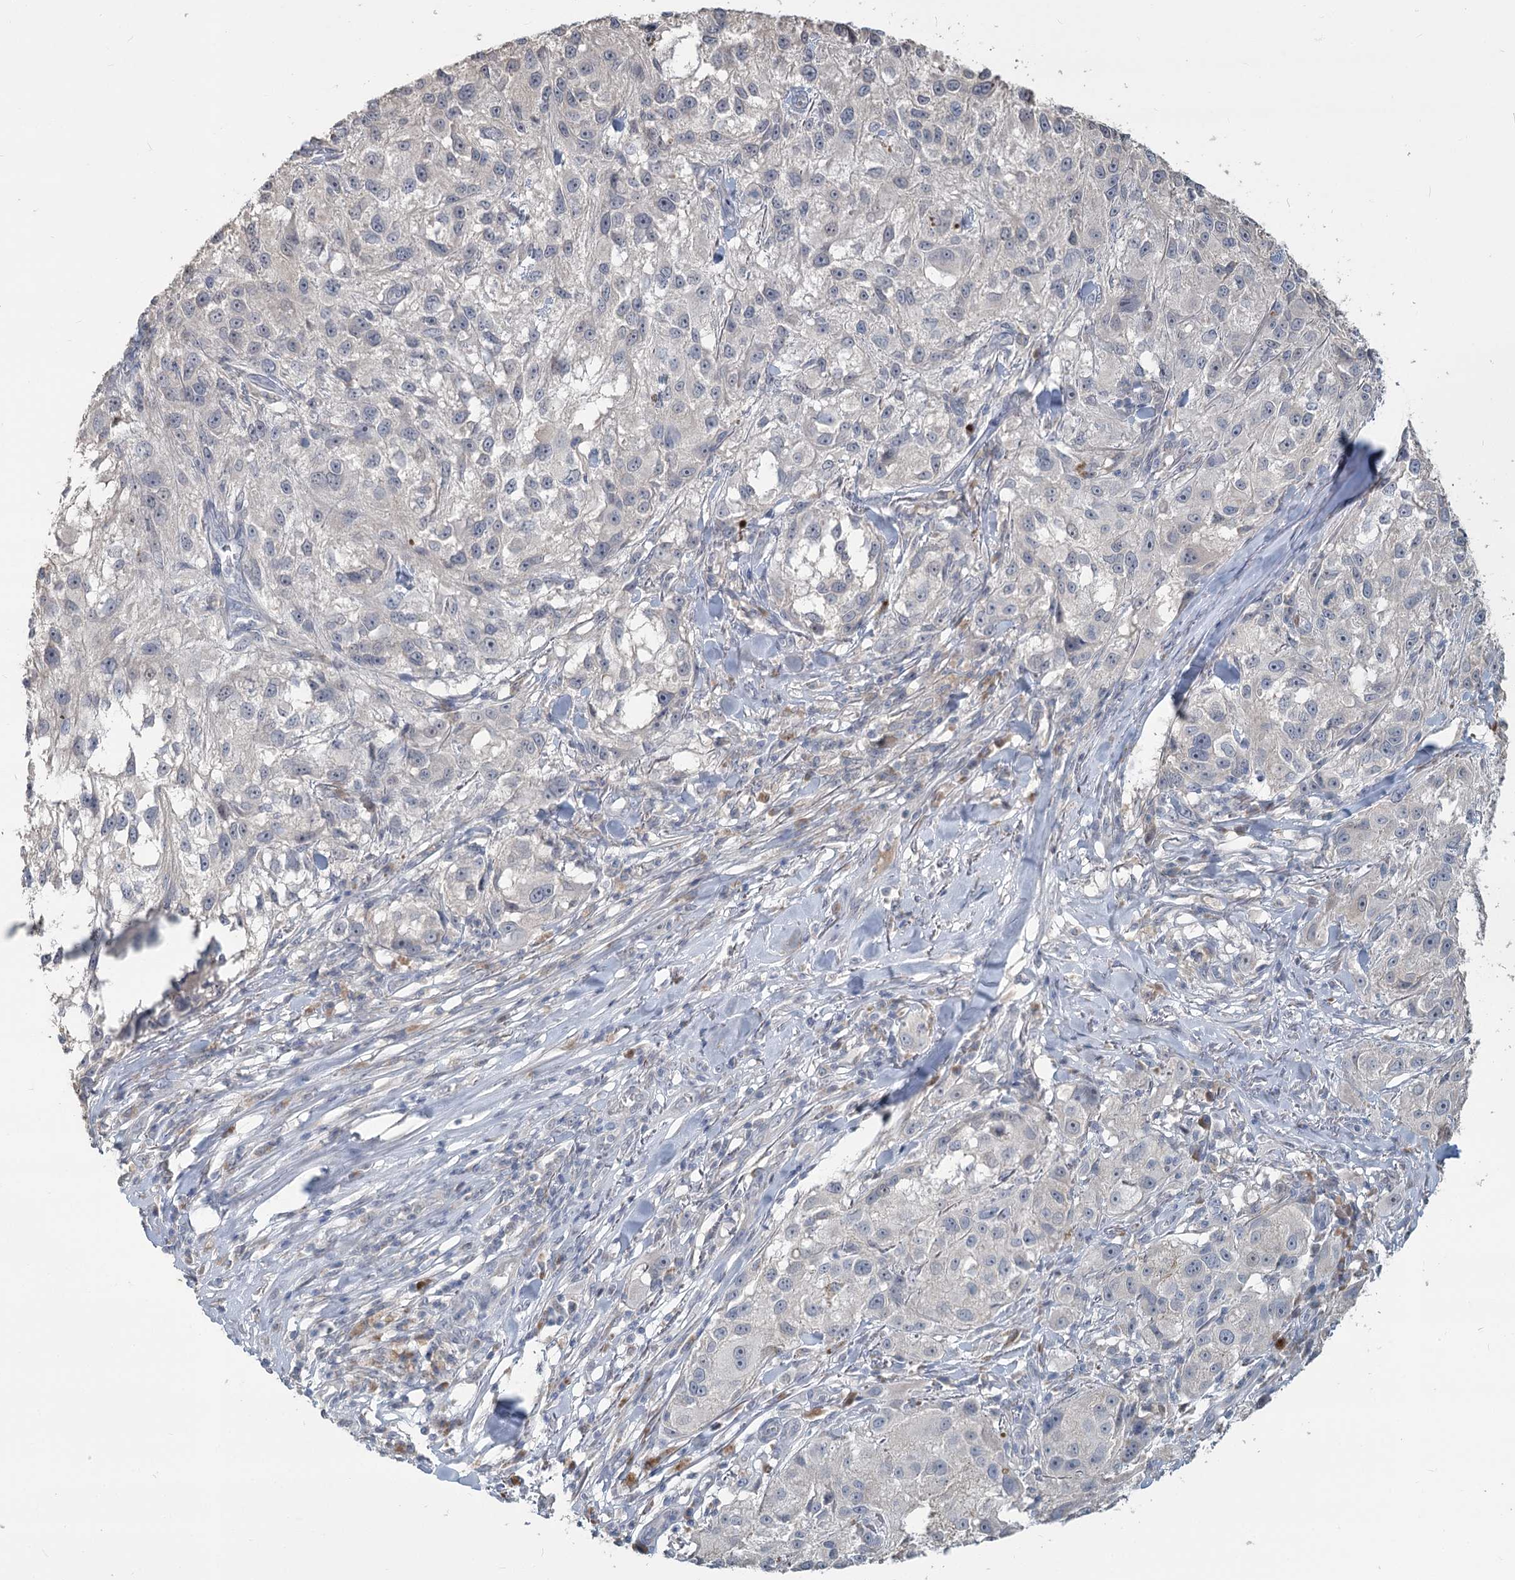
{"staining": {"intensity": "weak", "quantity": "<25%", "location": "cytoplasmic/membranous"}, "tissue": "melanoma", "cell_type": "Tumor cells", "image_type": "cancer", "snomed": [{"axis": "morphology", "description": "Necrosis, NOS"}, {"axis": "morphology", "description": "Malignant melanoma, NOS"}, {"axis": "topography", "description": "Skin"}], "caption": "This is an immunohistochemistry (IHC) photomicrograph of human malignant melanoma. There is no staining in tumor cells.", "gene": "SLC9A3", "patient": {"sex": "female", "age": 87}}